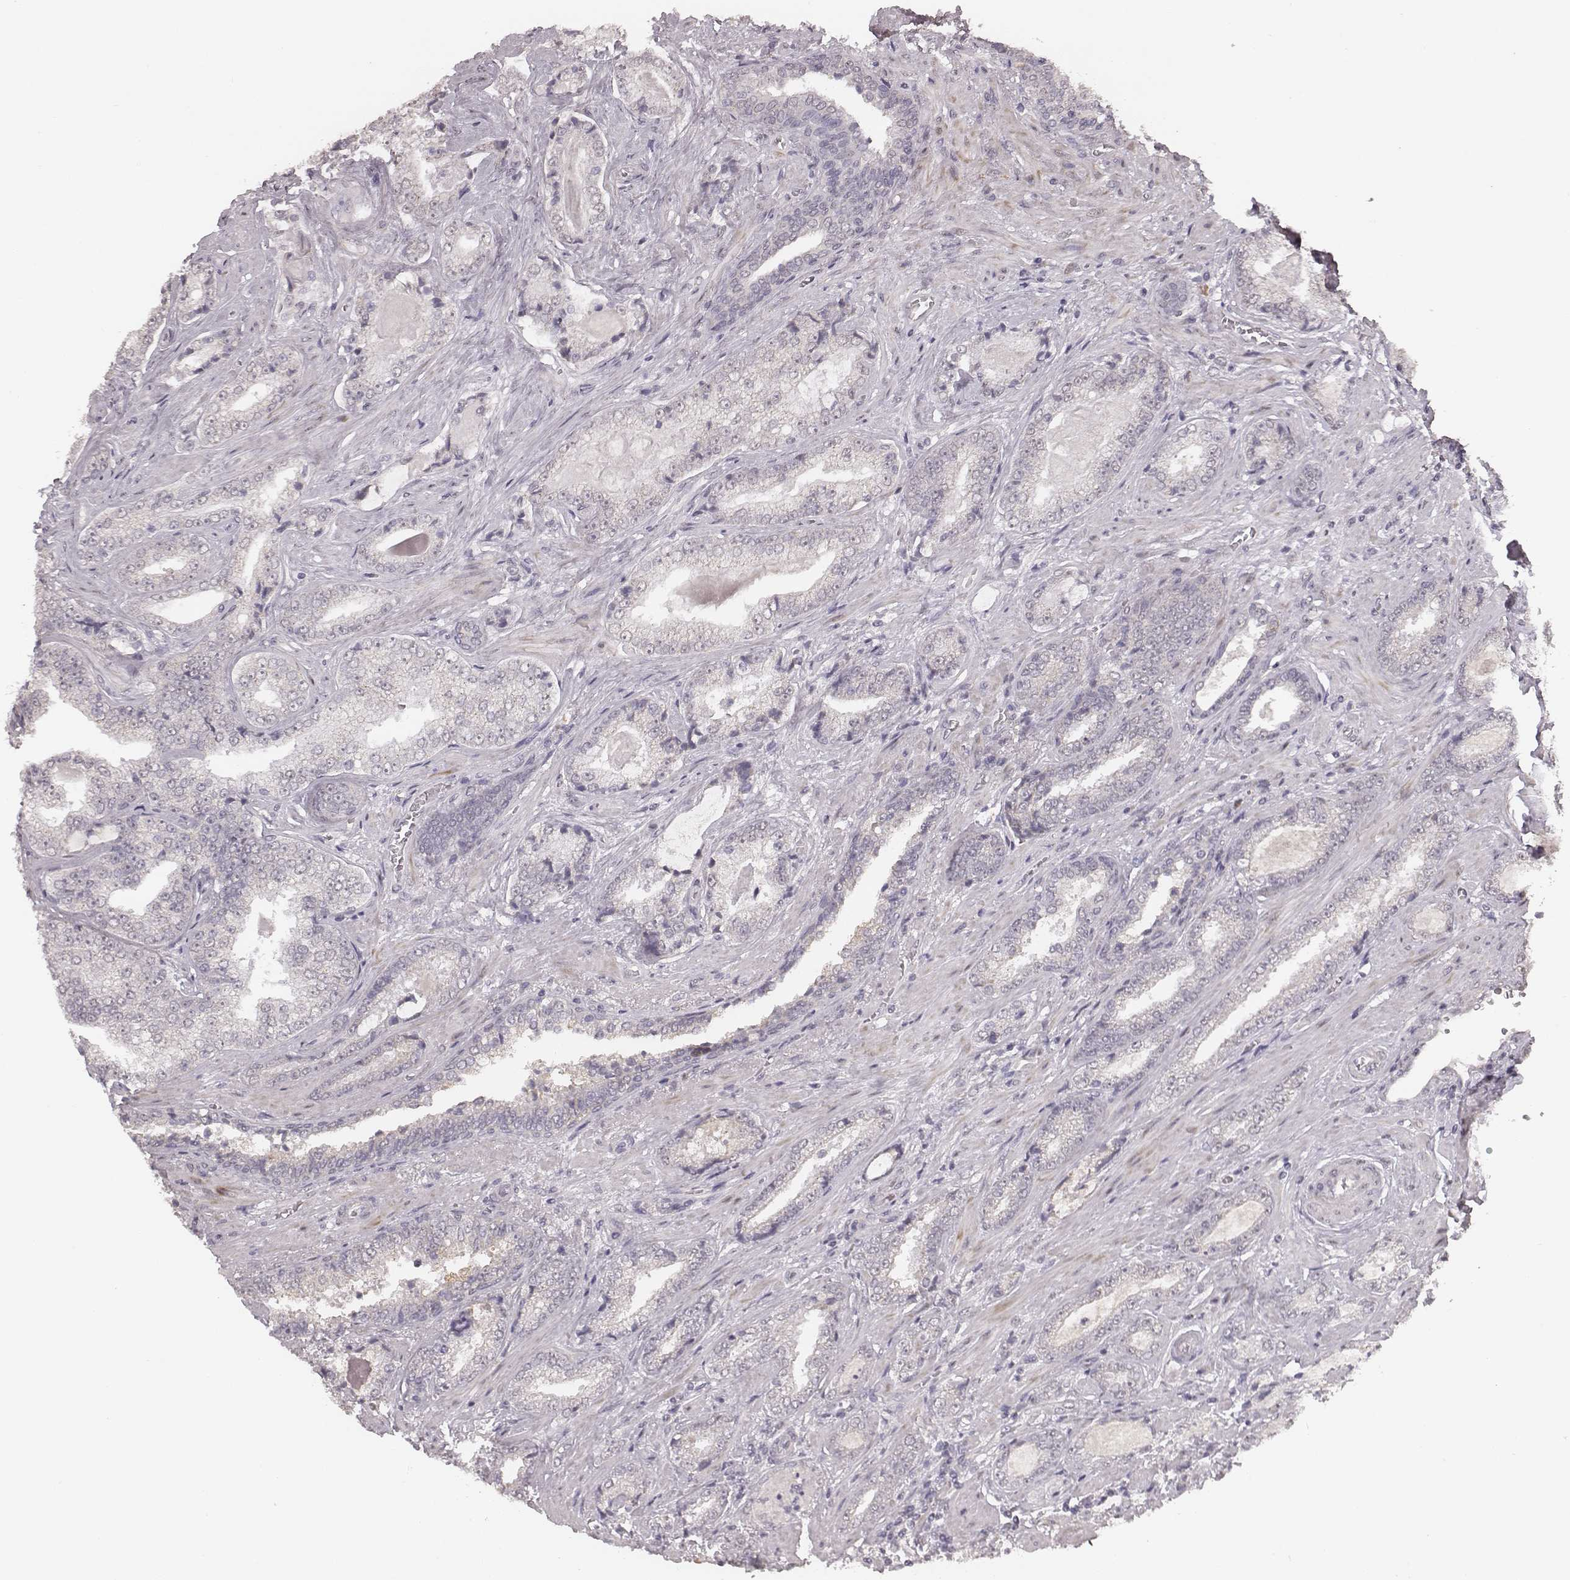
{"staining": {"intensity": "negative", "quantity": "none", "location": "none"}, "tissue": "prostate cancer", "cell_type": "Tumor cells", "image_type": "cancer", "snomed": [{"axis": "morphology", "description": "Adenocarcinoma, Low grade"}, {"axis": "topography", "description": "Prostate"}], "caption": "IHC of prostate cancer (adenocarcinoma (low-grade)) exhibits no expression in tumor cells.", "gene": "SLC7A4", "patient": {"sex": "male", "age": 61}}